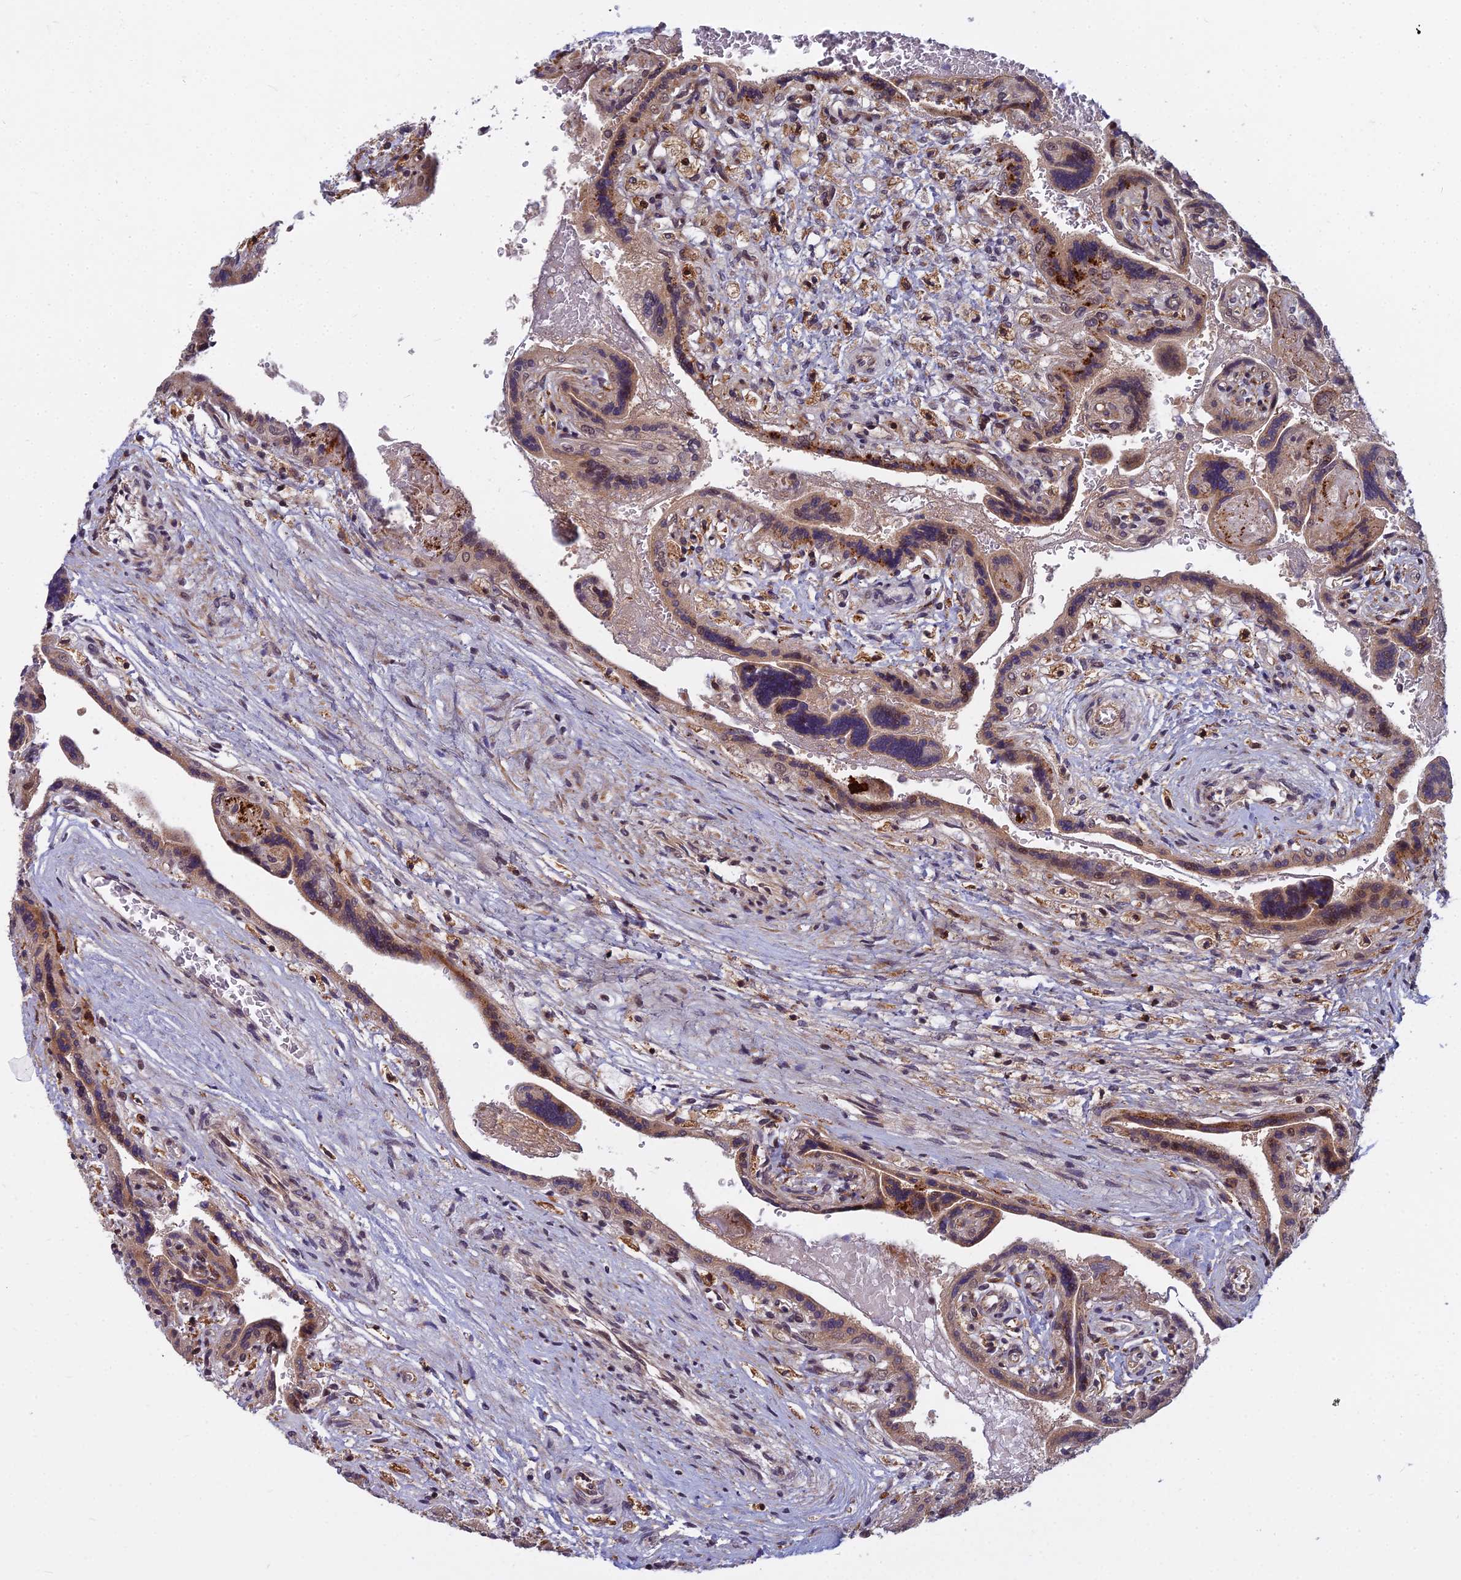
{"staining": {"intensity": "moderate", "quantity": ">75%", "location": "cytoplasmic/membranous,nuclear"}, "tissue": "placenta", "cell_type": "Trophoblastic cells", "image_type": "normal", "snomed": [{"axis": "morphology", "description": "Normal tissue, NOS"}, {"axis": "topography", "description": "Placenta"}], "caption": "Immunohistochemical staining of benign placenta exhibits medium levels of moderate cytoplasmic/membranous,nuclear staining in approximately >75% of trophoblastic cells.", "gene": "COMMD2", "patient": {"sex": "female", "age": 37}}